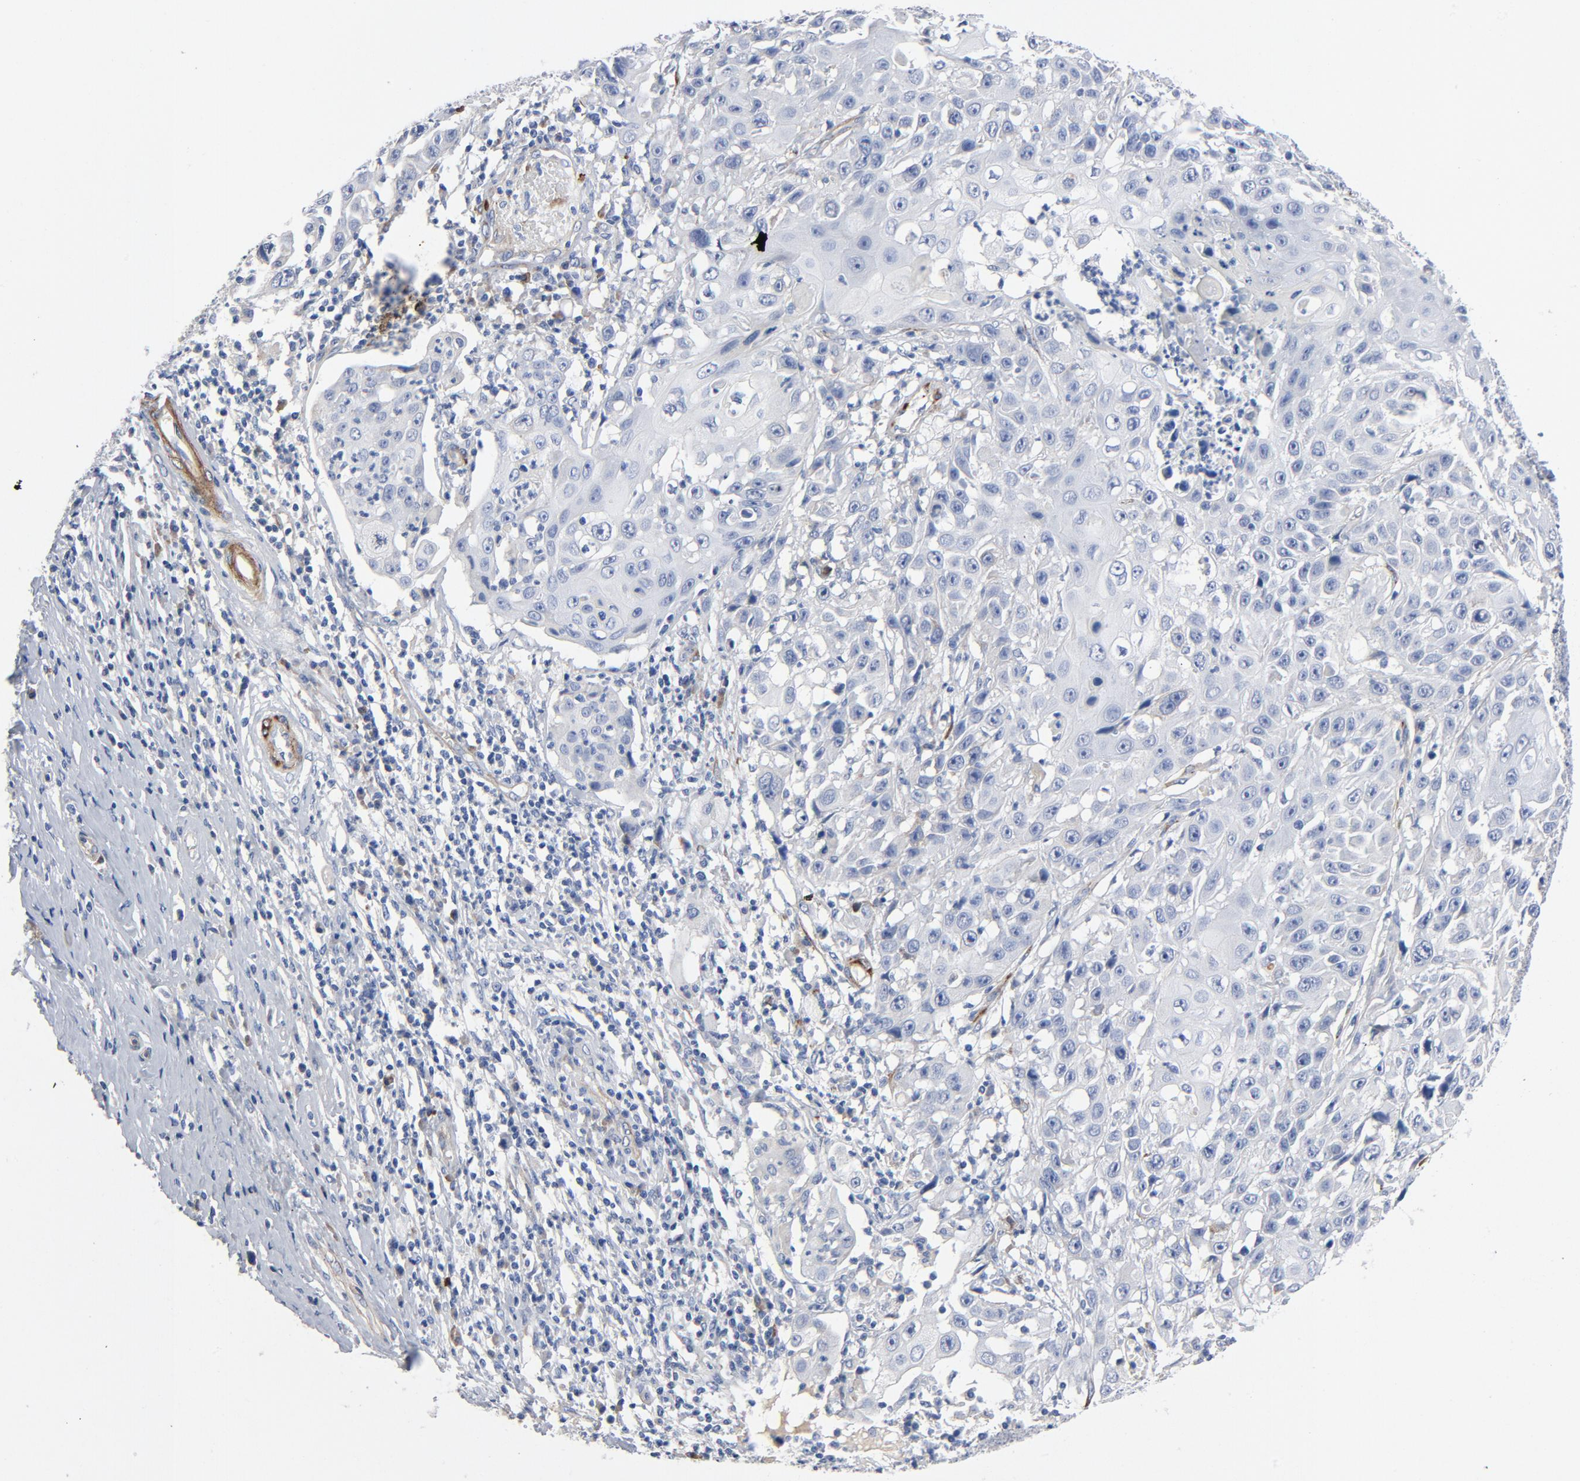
{"staining": {"intensity": "negative", "quantity": "none", "location": "none"}, "tissue": "cervical cancer", "cell_type": "Tumor cells", "image_type": "cancer", "snomed": [{"axis": "morphology", "description": "Squamous cell carcinoma, NOS"}, {"axis": "topography", "description": "Cervix"}], "caption": "DAB immunohistochemical staining of human cervical cancer (squamous cell carcinoma) reveals no significant expression in tumor cells.", "gene": "LAMC1", "patient": {"sex": "female", "age": 39}}